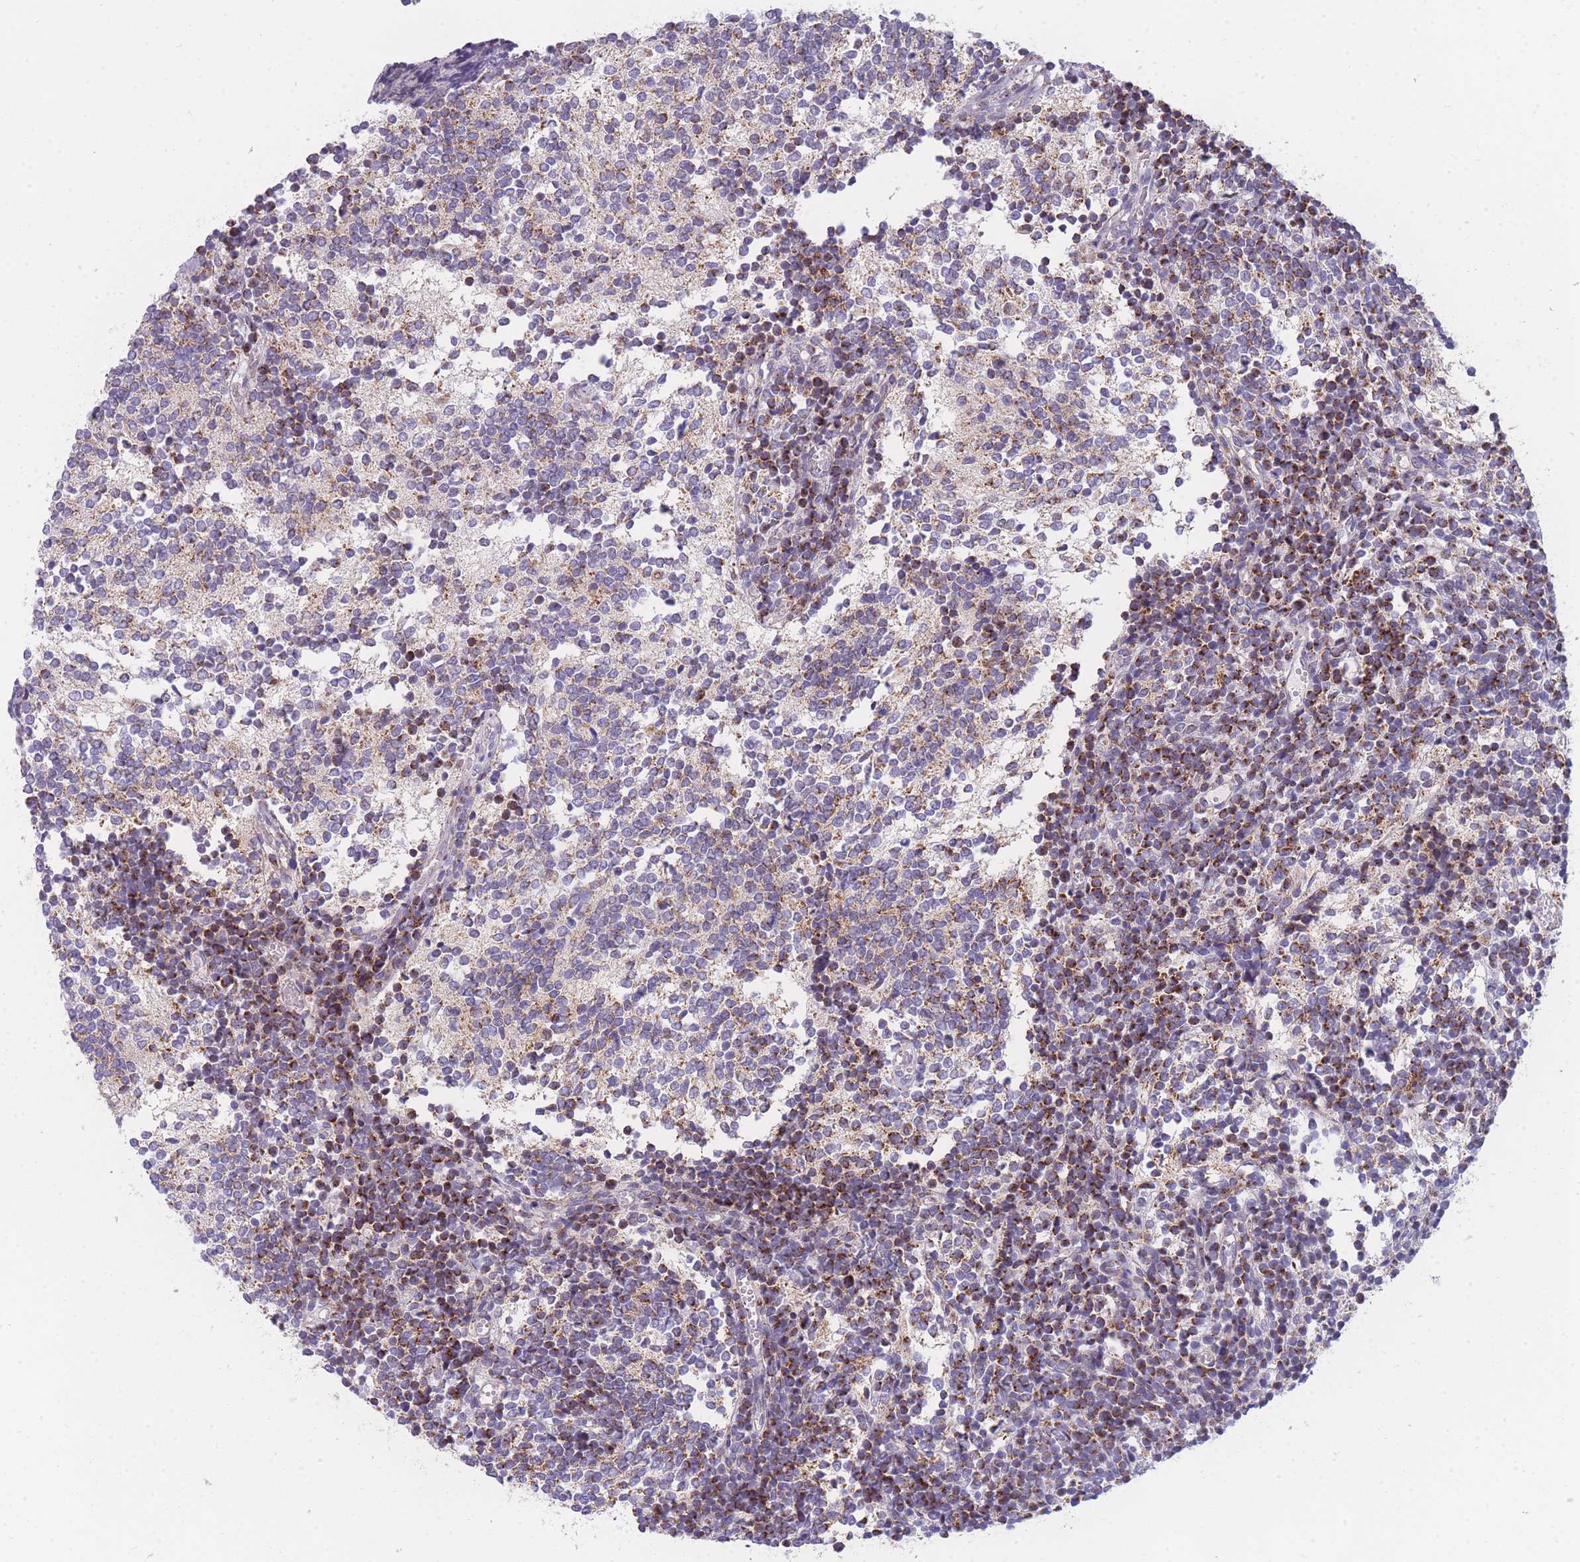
{"staining": {"intensity": "strong", "quantity": "25%-75%", "location": "cytoplasmic/membranous"}, "tissue": "glioma", "cell_type": "Tumor cells", "image_type": "cancer", "snomed": [{"axis": "morphology", "description": "Glioma, malignant, Low grade"}, {"axis": "topography", "description": "Brain"}], "caption": "Strong cytoplasmic/membranous positivity is identified in about 25%-75% of tumor cells in low-grade glioma (malignant).", "gene": "MRPS11", "patient": {"sex": "female", "age": 1}}